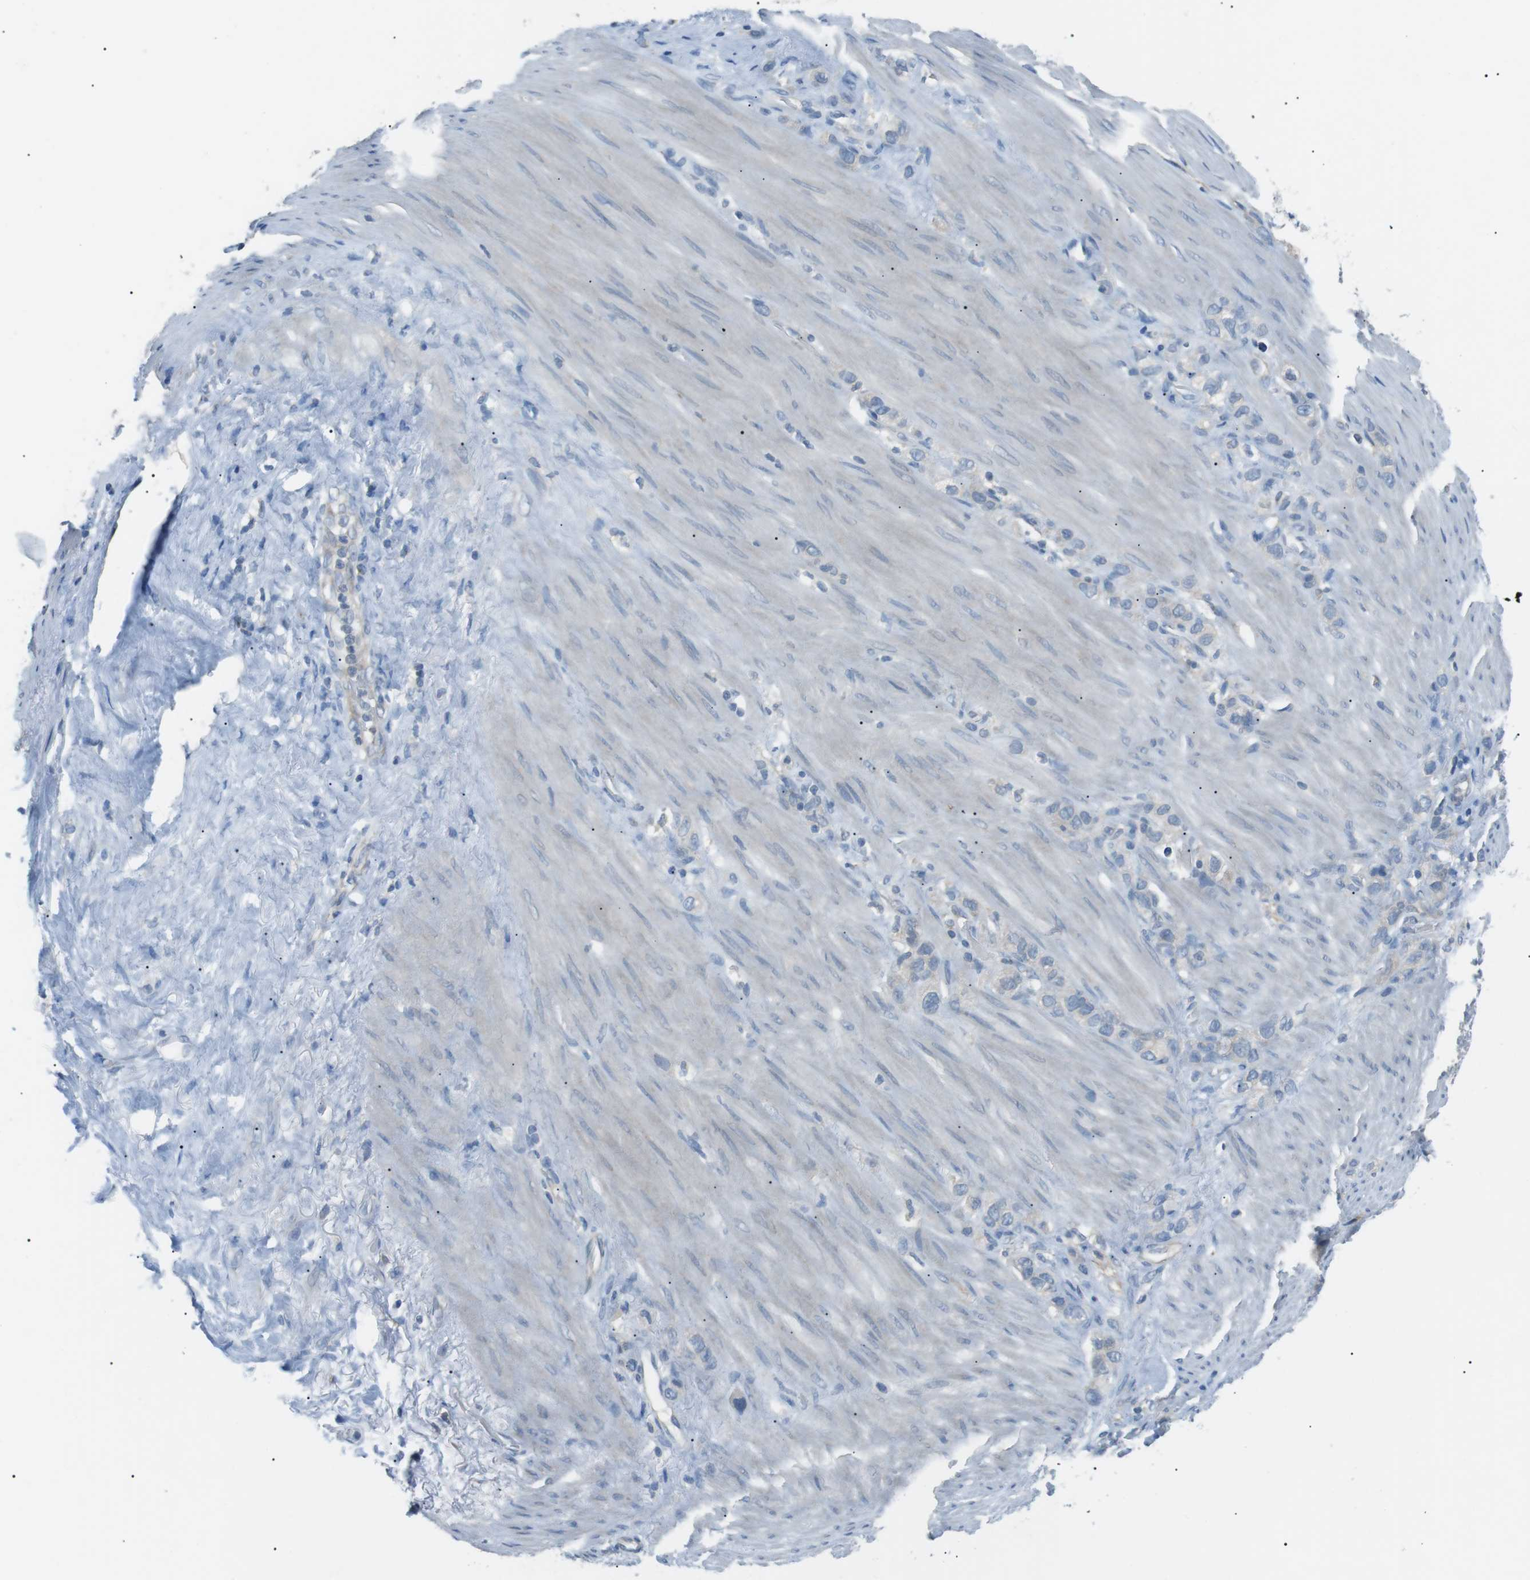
{"staining": {"intensity": "negative", "quantity": "none", "location": "none"}, "tissue": "stomach cancer", "cell_type": "Tumor cells", "image_type": "cancer", "snomed": [{"axis": "morphology", "description": "Normal tissue, NOS"}, {"axis": "morphology", "description": "Adenocarcinoma, NOS"}, {"axis": "morphology", "description": "Adenocarcinoma, High grade"}, {"axis": "topography", "description": "Stomach, upper"}, {"axis": "topography", "description": "Stomach"}], "caption": "DAB (3,3'-diaminobenzidine) immunohistochemical staining of human stomach cancer reveals no significant expression in tumor cells.", "gene": "CDH26", "patient": {"sex": "female", "age": 65}}